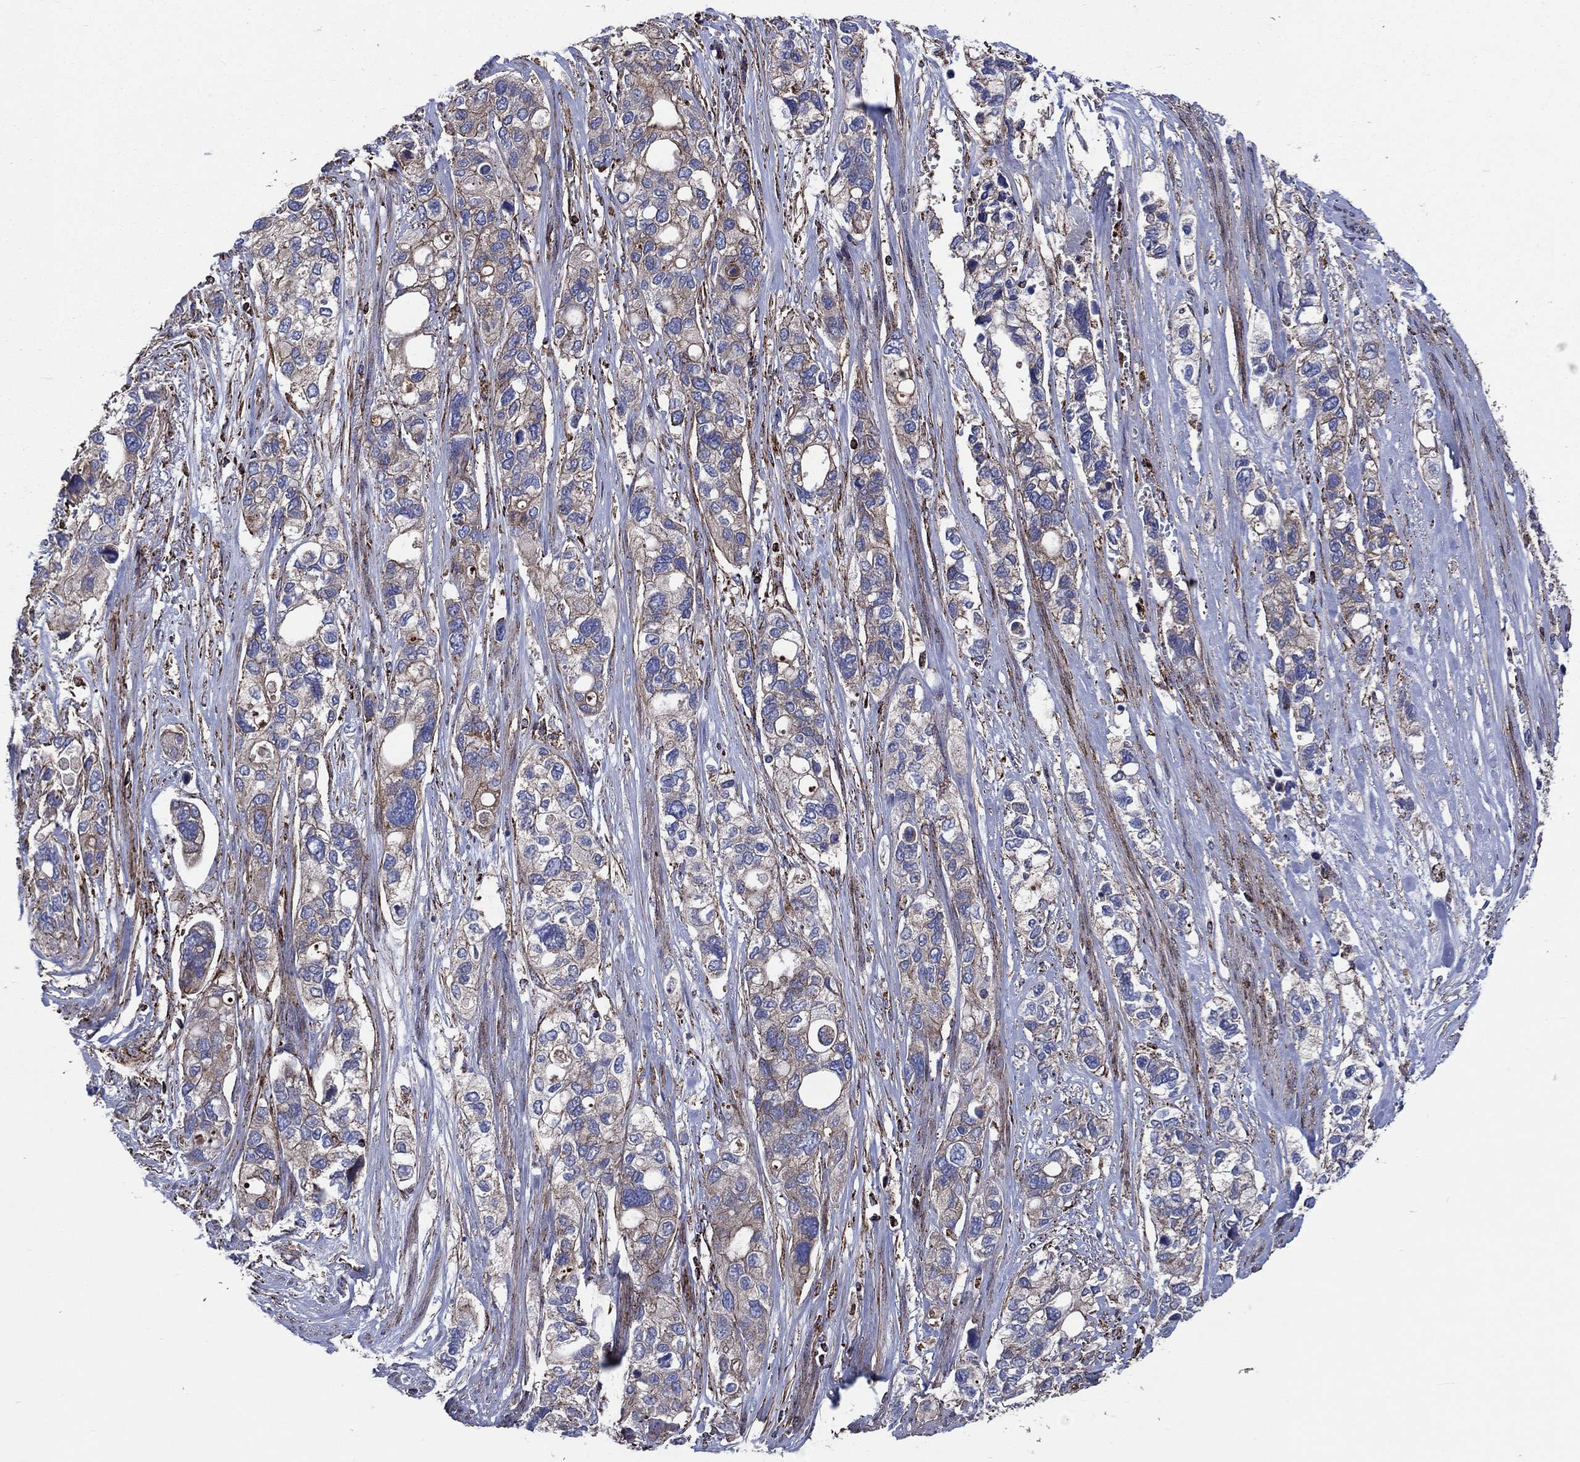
{"staining": {"intensity": "weak", "quantity": "<25%", "location": "cytoplasmic/membranous"}, "tissue": "stomach cancer", "cell_type": "Tumor cells", "image_type": "cancer", "snomed": [{"axis": "morphology", "description": "Adenocarcinoma, NOS"}, {"axis": "topography", "description": "Stomach, upper"}], "caption": "The micrograph exhibits no significant expression in tumor cells of stomach cancer (adenocarcinoma).", "gene": "ANKRD37", "patient": {"sex": "female", "age": 81}}